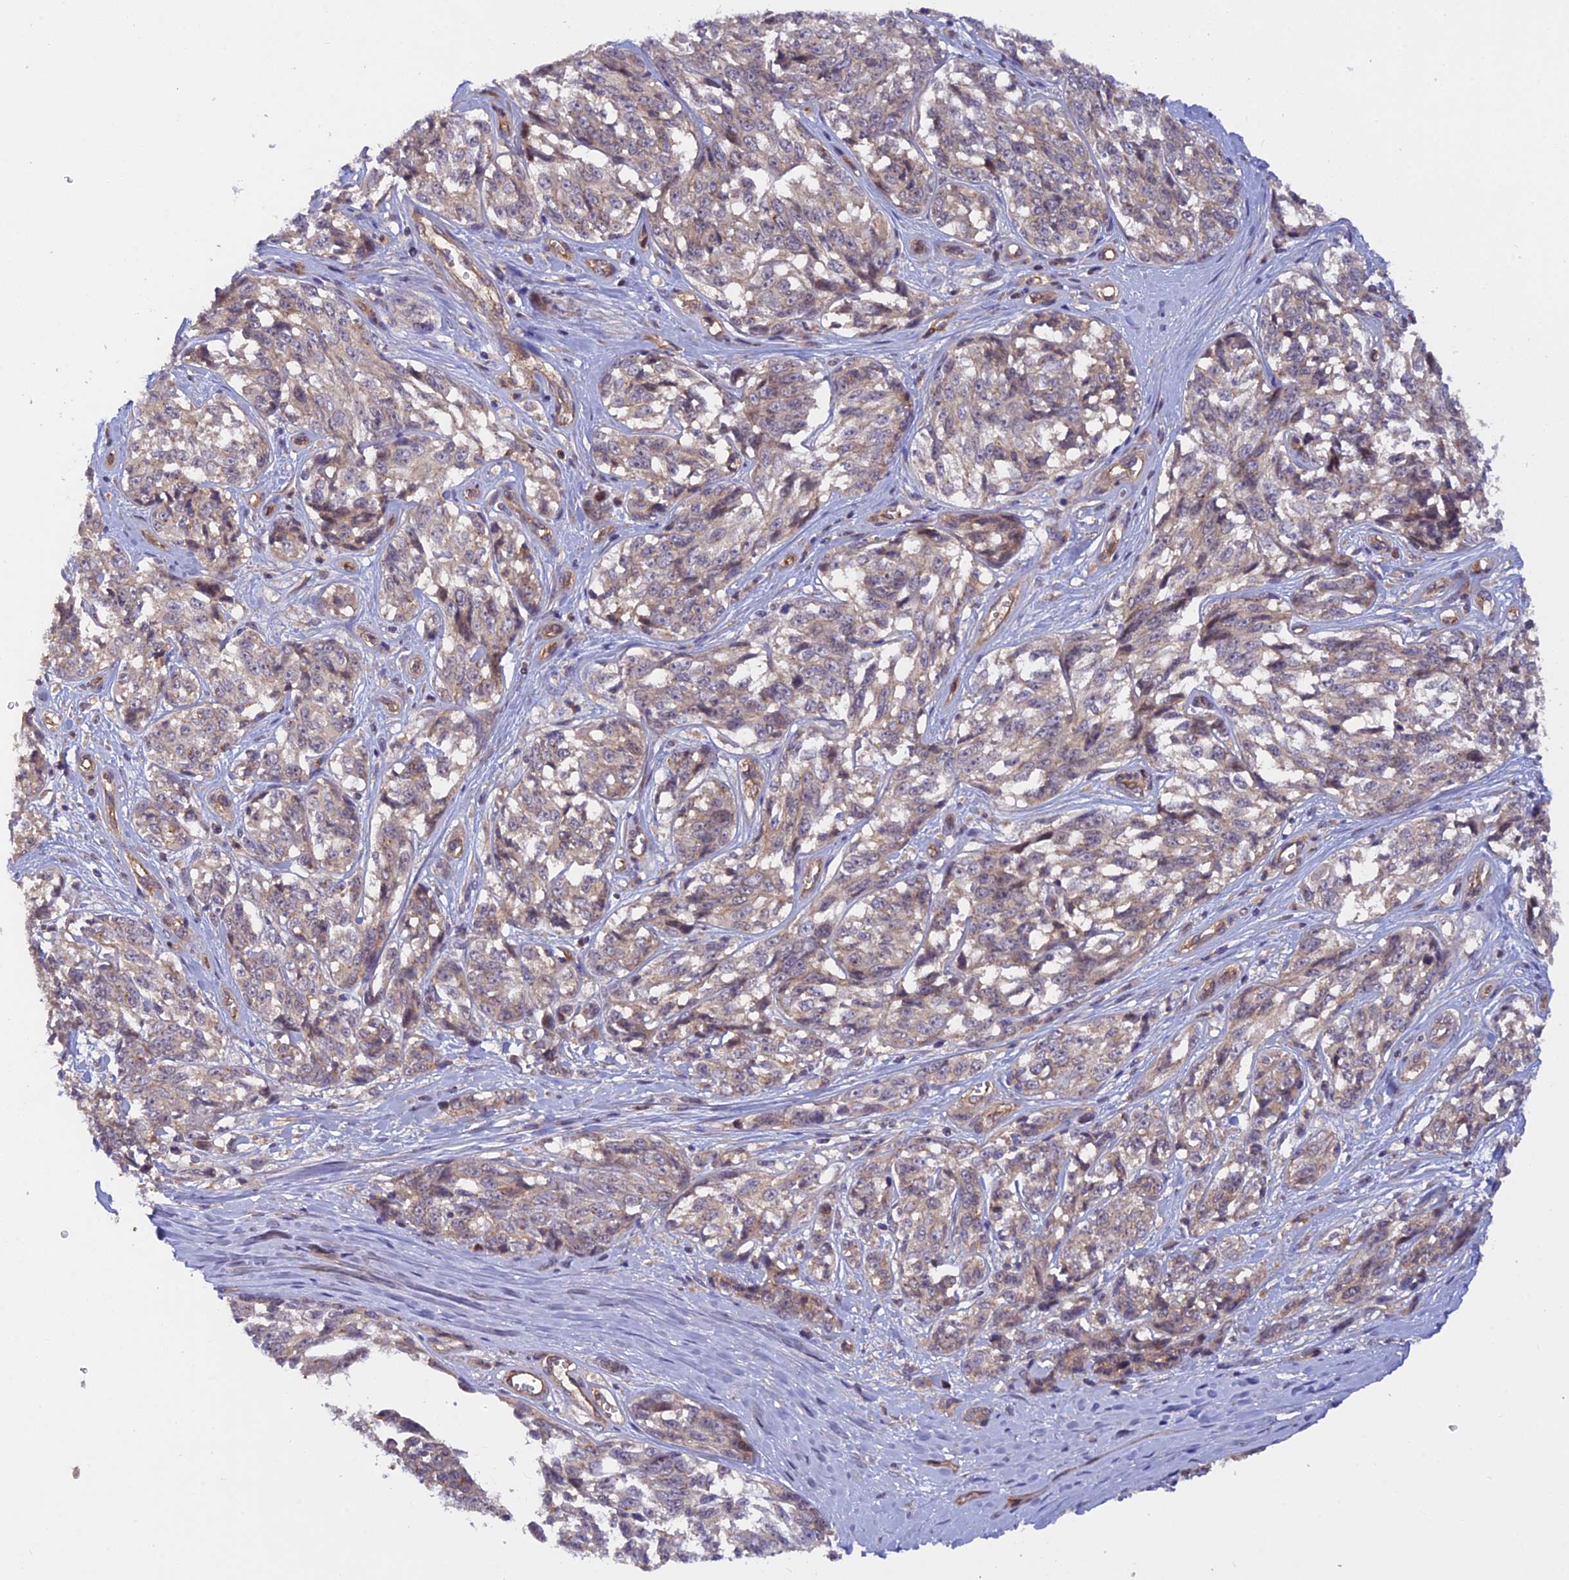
{"staining": {"intensity": "weak", "quantity": "25%-75%", "location": "cytoplasmic/membranous"}, "tissue": "melanoma", "cell_type": "Tumor cells", "image_type": "cancer", "snomed": [{"axis": "morphology", "description": "Malignant melanoma, NOS"}, {"axis": "topography", "description": "Skin"}], "caption": "Human malignant melanoma stained with a protein marker reveals weak staining in tumor cells.", "gene": "ADAMTS15", "patient": {"sex": "female", "age": 64}}